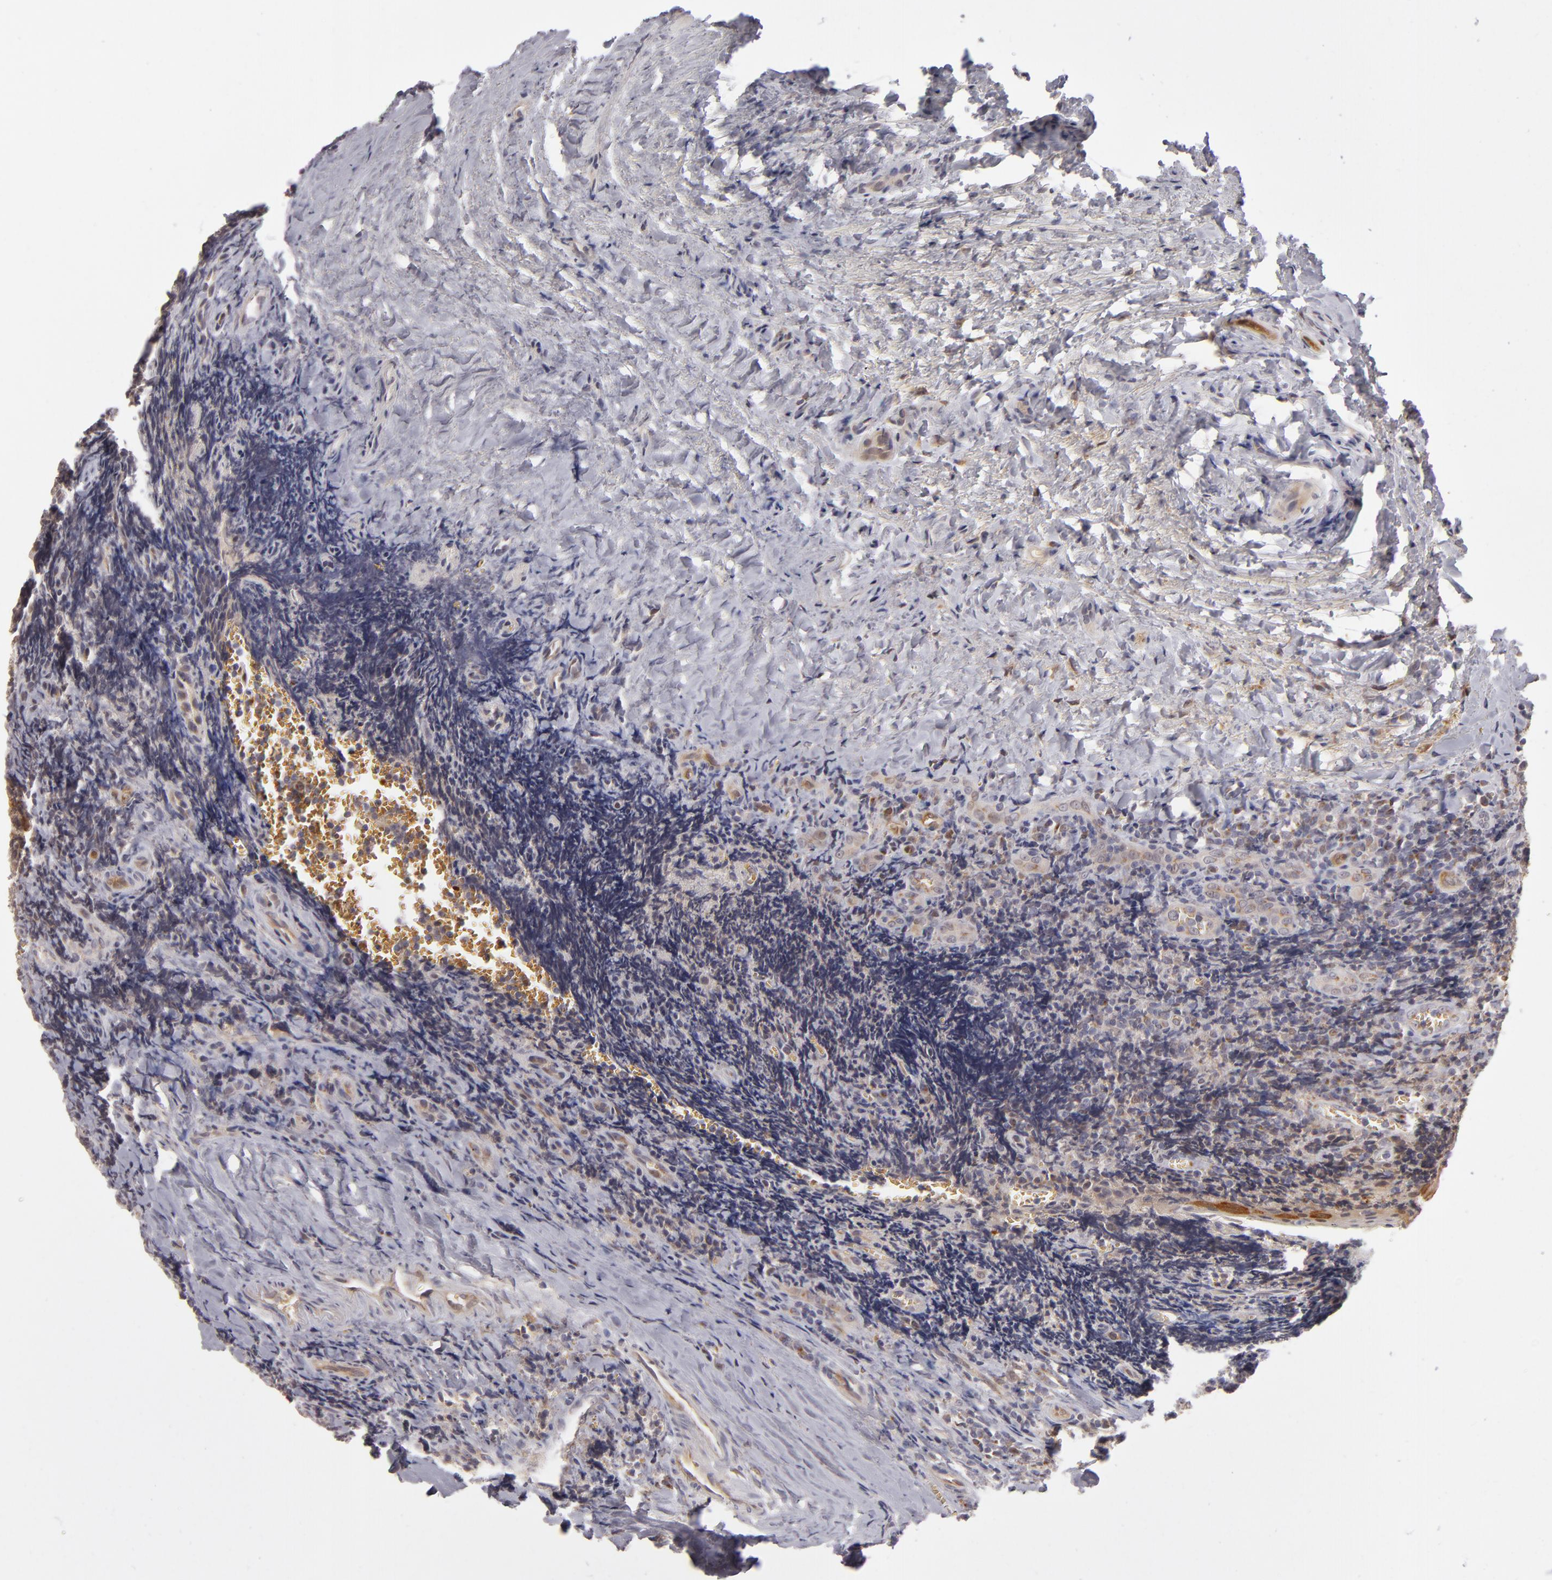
{"staining": {"intensity": "moderate", "quantity": "25%-75%", "location": "cytoplasmic/membranous"}, "tissue": "tonsil", "cell_type": "Germinal center cells", "image_type": "normal", "snomed": [{"axis": "morphology", "description": "Normal tissue, NOS"}, {"axis": "topography", "description": "Tonsil"}], "caption": "Normal tonsil reveals moderate cytoplasmic/membranous positivity in approximately 25%-75% of germinal center cells.", "gene": "SH2D4A", "patient": {"sex": "male", "age": 20}}